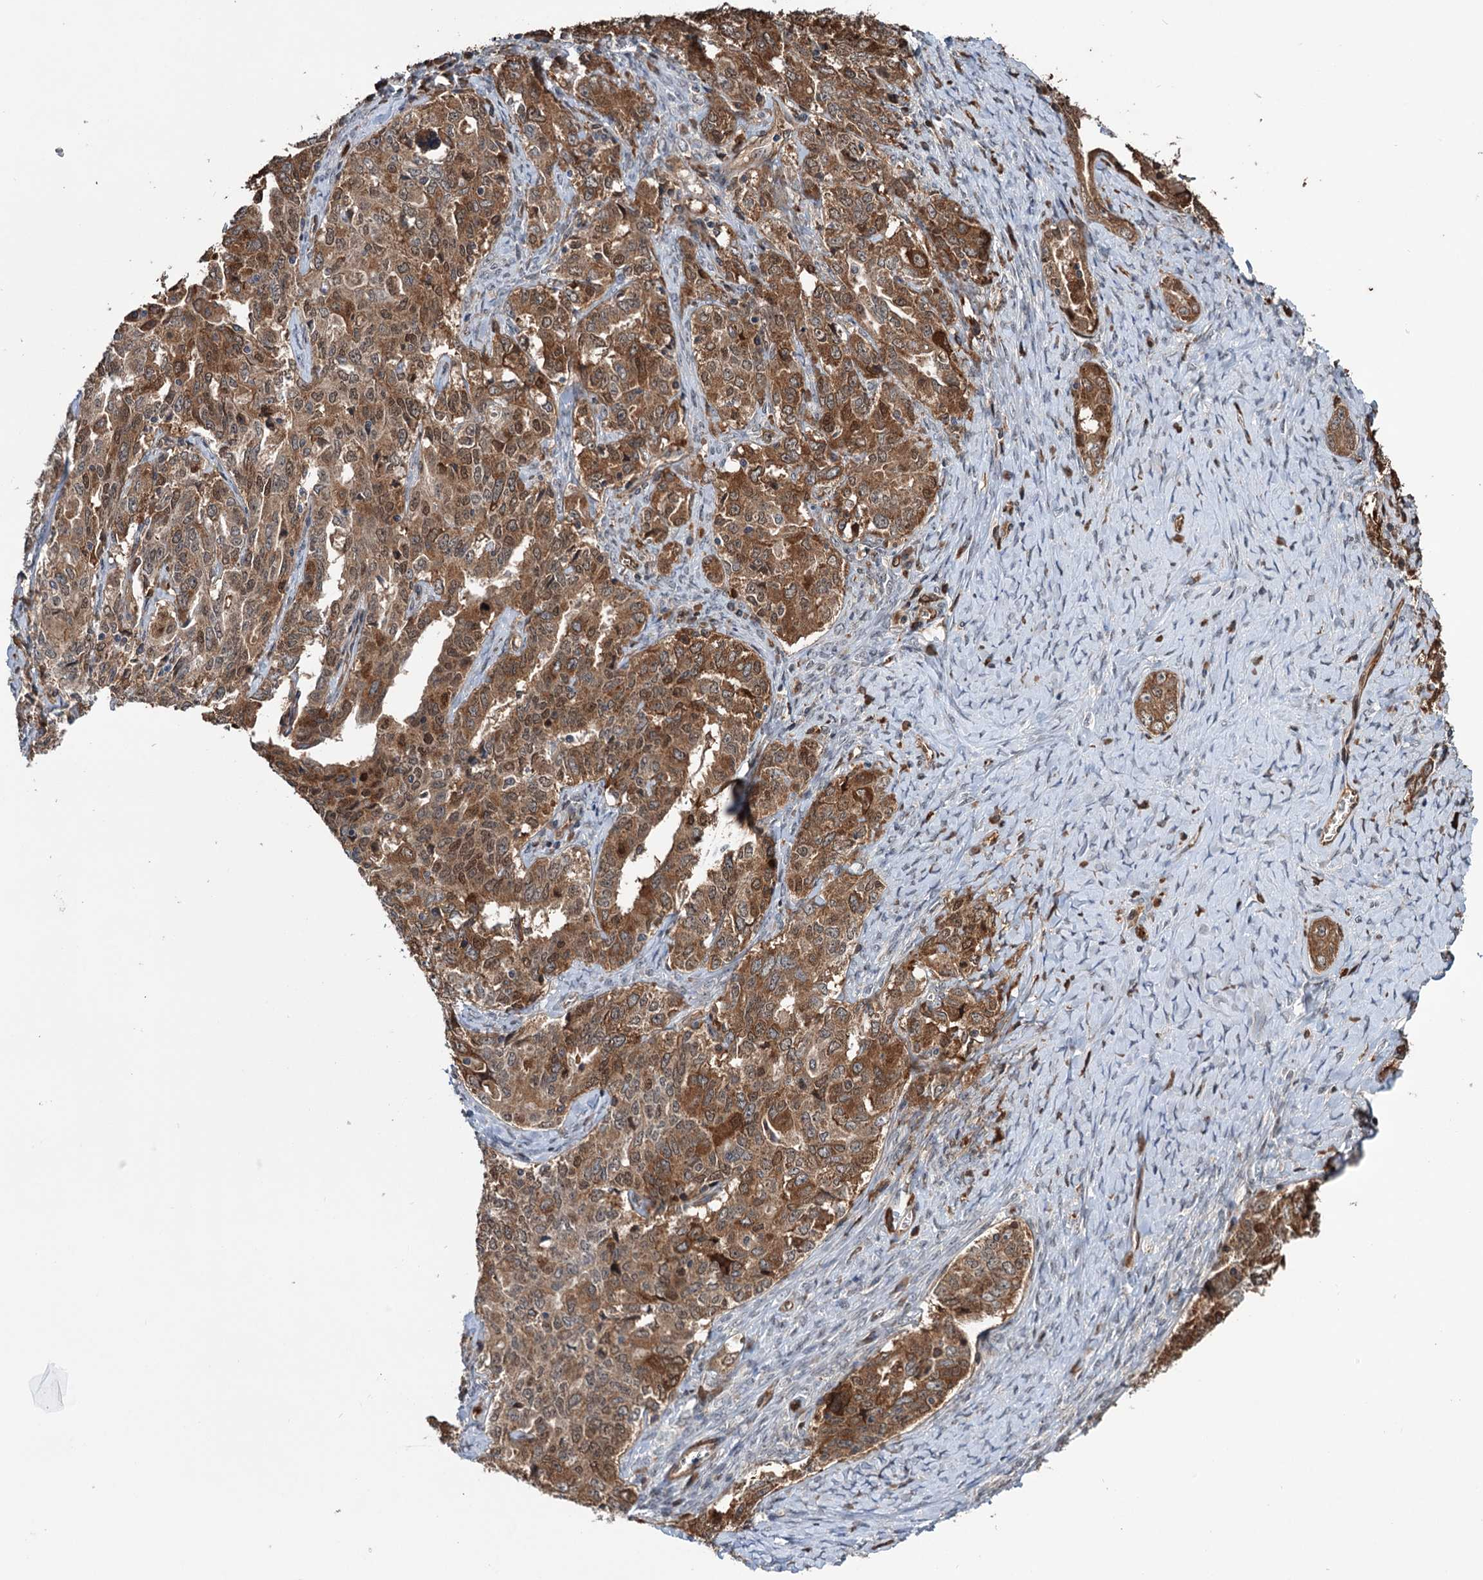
{"staining": {"intensity": "strong", "quantity": ">75%", "location": "cytoplasmic/membranous,nuclear"}, "tissue": "ovarian cancer", "cell_type": "Tumor cells", "image_type": "cancer", "snomed": [{"axis": "morphology", "description": "Carcinoma, endometroid"}, {"axis": "topography", "description": "Ovary"}], "caption": "There is high levels of strong cytoplasmic/membranous and nuclear positivity in tumor cells of ovarian cancer, as demonstrated by immunohistochemical staining (brown color).", "gene": "NCAPD2", "patient": {"sex": "female", "age": 62}}